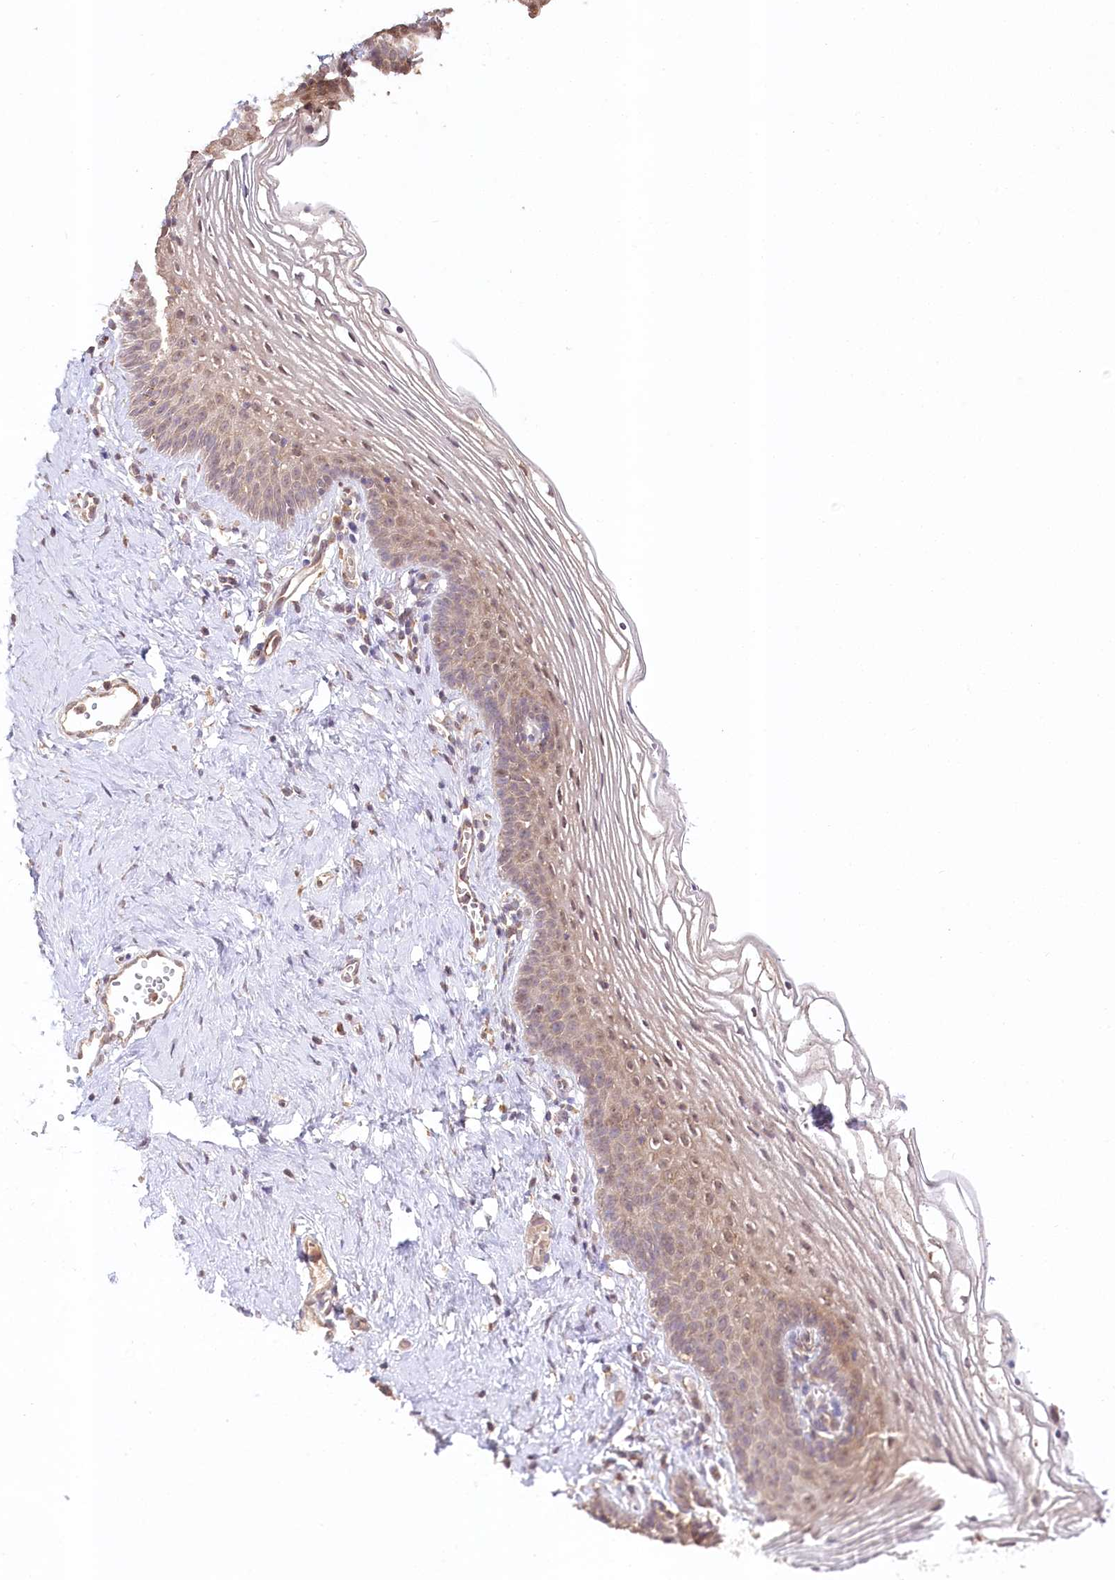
{"staining": {"intensity": "moderate", "quantity": ">75%", "location": "cytoplasmic/membranous,nuclear"}, "tissue": "vagina", "cell_type": "Squamous epithelial cells", "image_type": "normal", "snomed": [{"axis": "morphology", "description": "Normal tissue, NOS"}, {"axis": "topography", "description": "Vagina"}], "caption": "Squamous epithelial cells show medium levels of moderate cytoplasmic/membranous,nuclear staining in about >75% of cells in unremarkable vagina.", "gene": "DMXL1", "patient": {"sex": "female", "age": 32}}